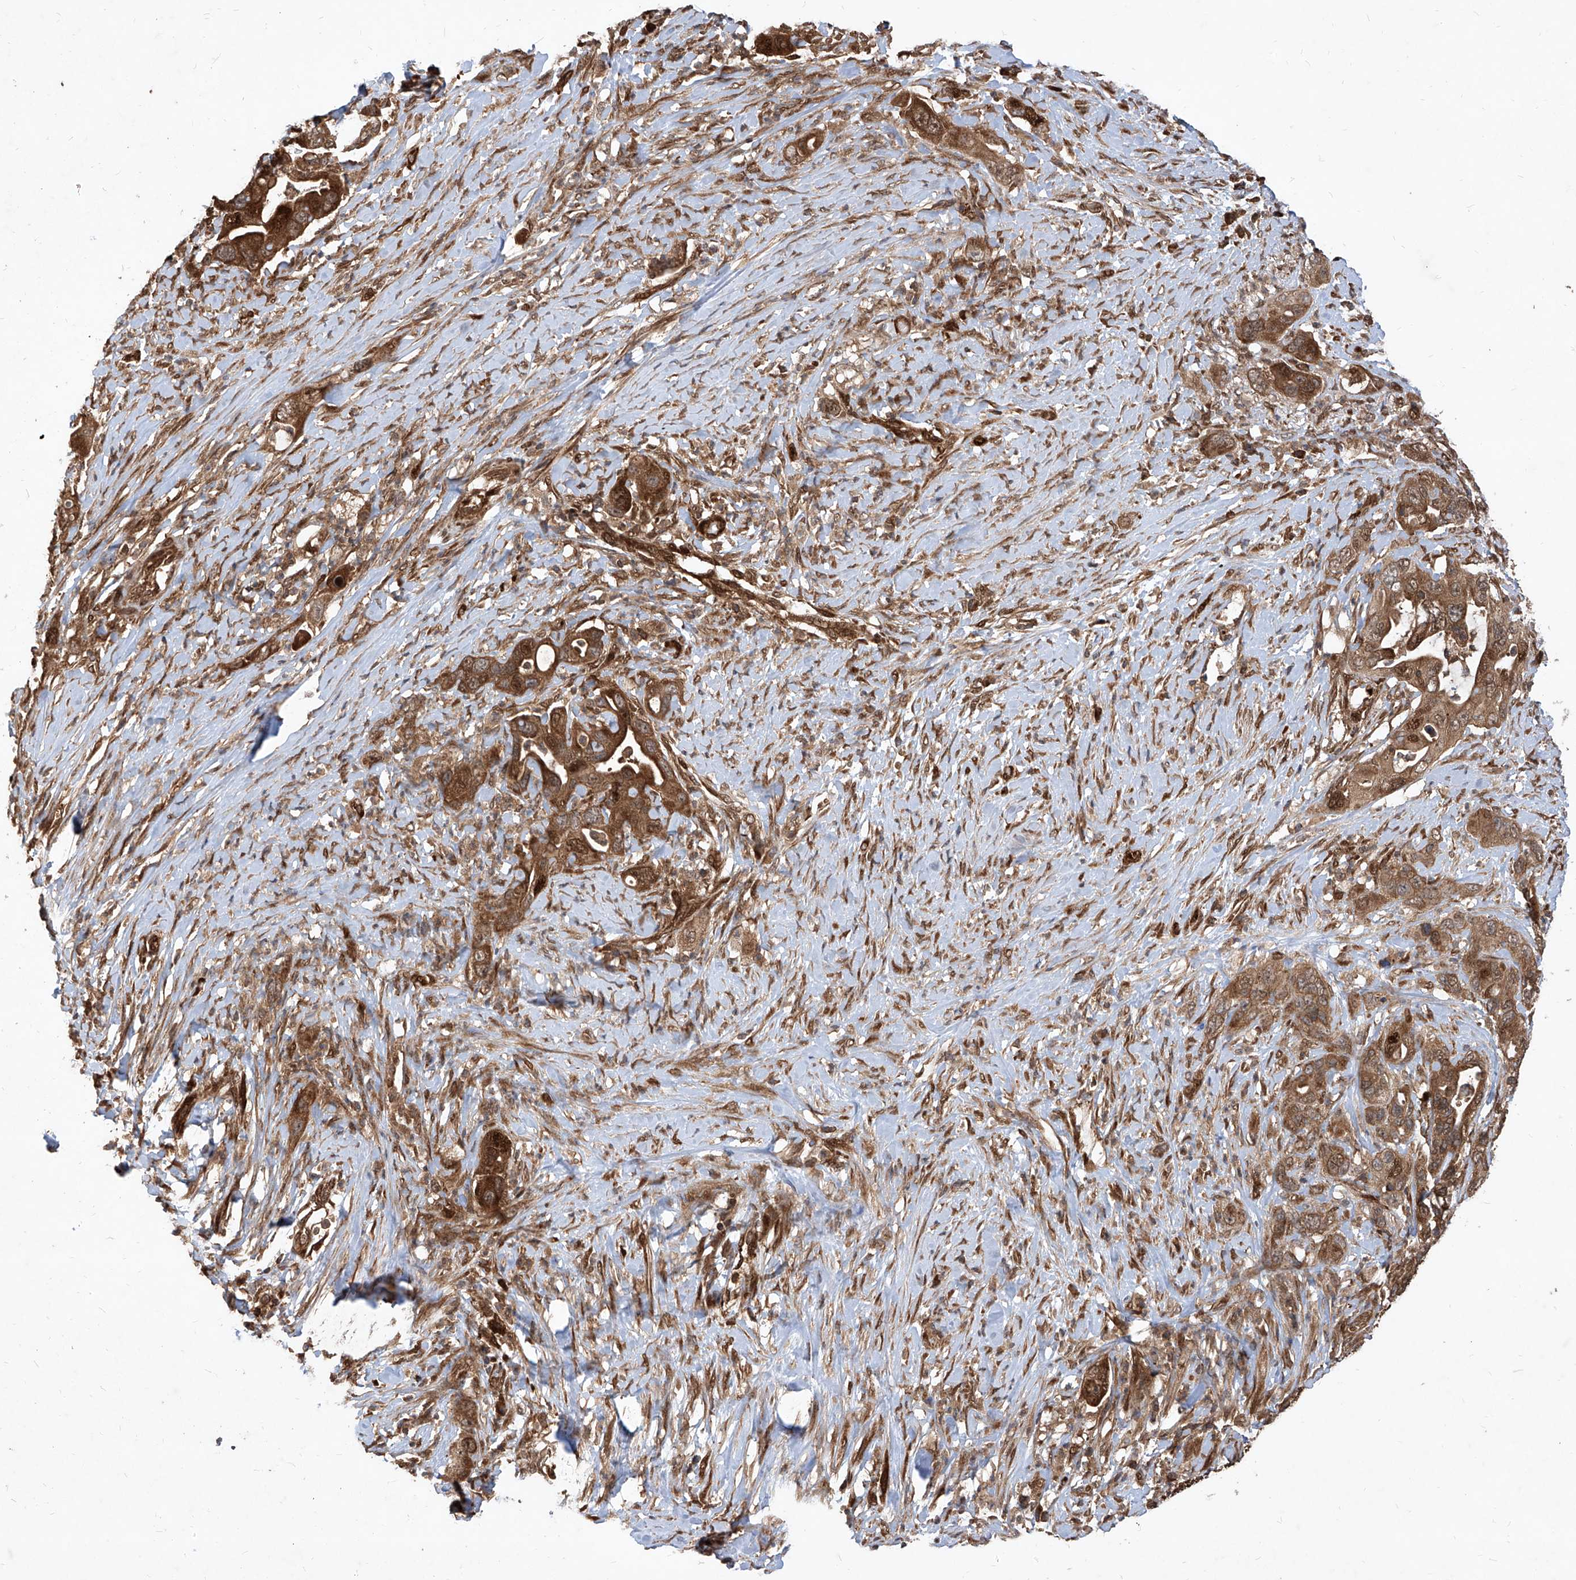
{"staining": {"intensity": "moderate", "quantity": ">75%", "location": "cytoplasmic/membranous,nuclear"}, "tissue": "pancreatic cancer", "cell_type": "Tumor cells", "image_type": "cancer", "snomed": [{"axis": "morphology", "description": "Adenocarcinoma, NOS"}, {"axis": "topography", "description": "Pancreas"}], "caption": "The photomicrograph displays a brown stain indicating the presence of a protein in the cytoplasmic/membranous and nuclear of tumor cells in pancreatic cancer (adenocarcinoma).", "gene": "MAGED2", "patient": {"sex": "female", "age": 71}}